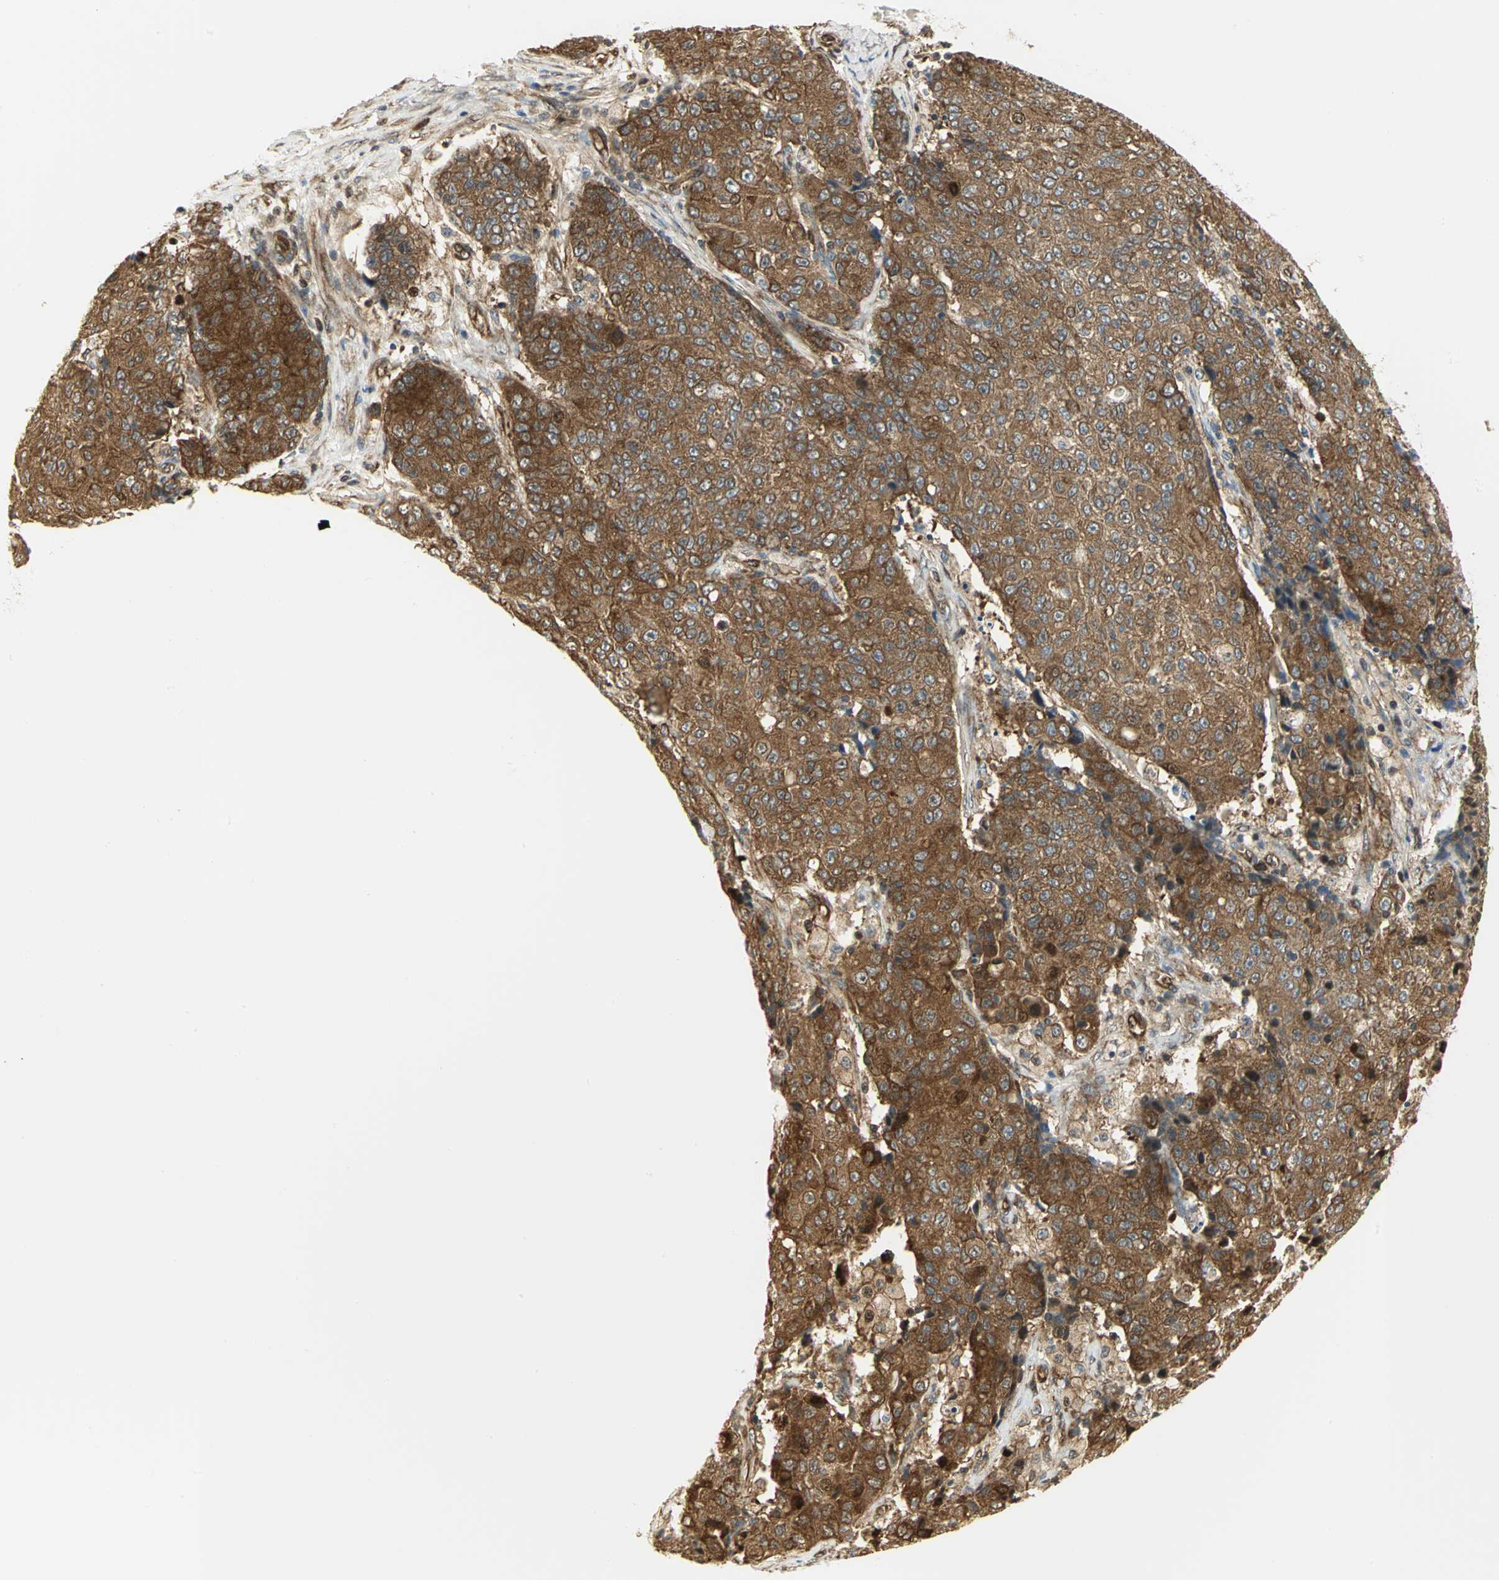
{"staining": {"intensity": "strong", "quantity": ">75%", "location": "cytoplasmic/membranous"}, "tissue": "ovarian cancer", "cell_type": "Tumor cells", "image_type": "cancer", "snomed": [{"axis": "morphology", "description": "Carcinoma, endometroid"}, {"axis": "topography", "description": "Ovary"}], "caption": "Immunohistochemical staining of human ovarian cancer exhibits high levels of strong cytoplasmic/membranous protein staining in about >75% of tumor cells.", "gene": "EEA1", "patient": {"sex": "female", "age": 42}}